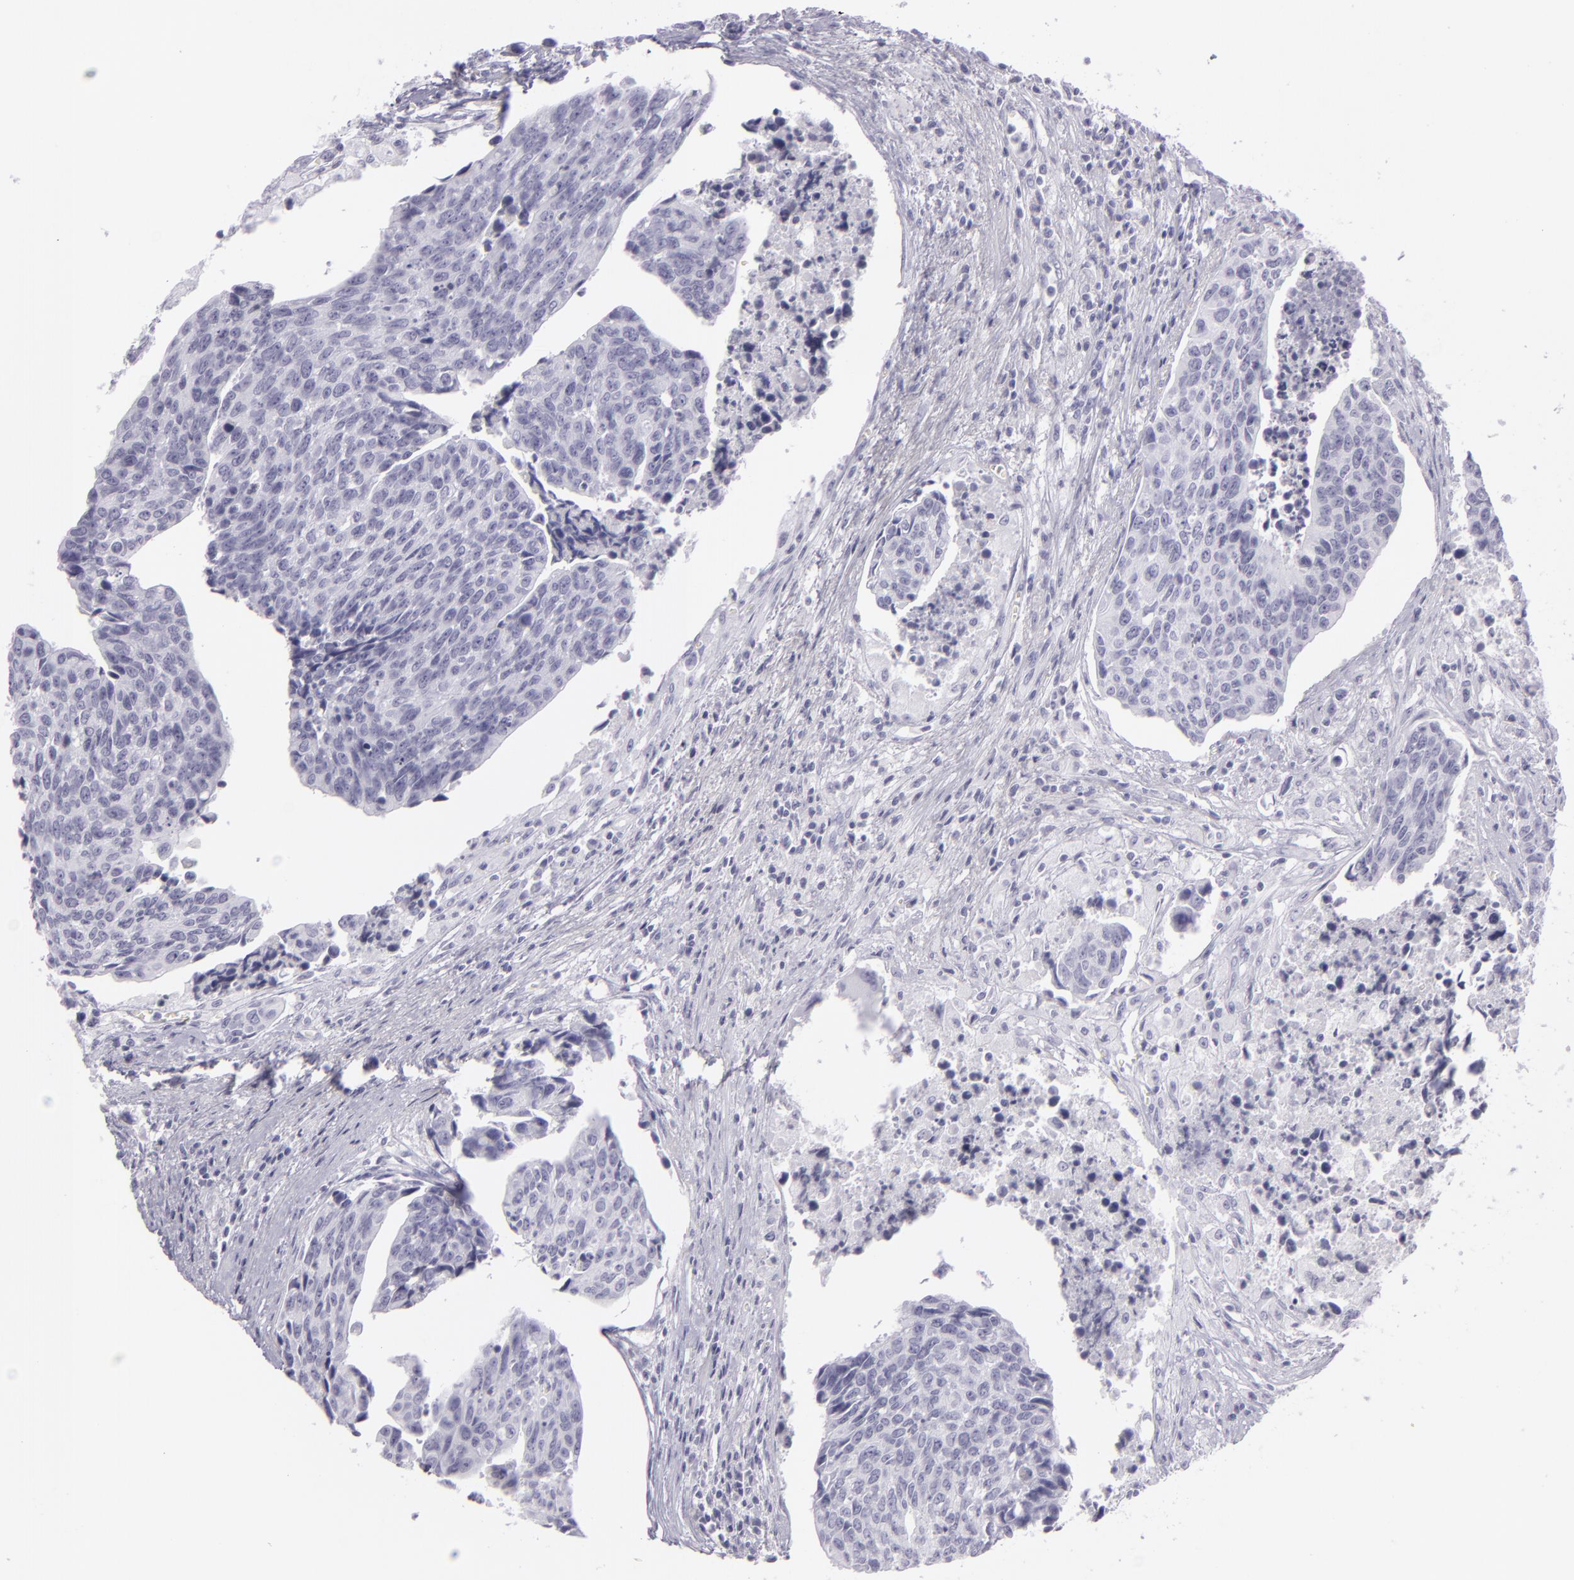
{"staining": {"intensity": "negative", "quantity": "none", "location": "none"}, "tissue": "urothelial cancer", "cell_type": "Tumor cells", "image_type": "cancer", "snomed": [{"axis": "morphology", "description": "Urothelial carcinoma, High grade"}, {"axis": "topography", "description": "Urinary bladder"}], "caption": "DAB immunohistochemical staining of human urothelial cancer exhibits no significant expression in tumor cells.", "gene": "MCM3", "patient": {"sex": "male", "age": 81}}